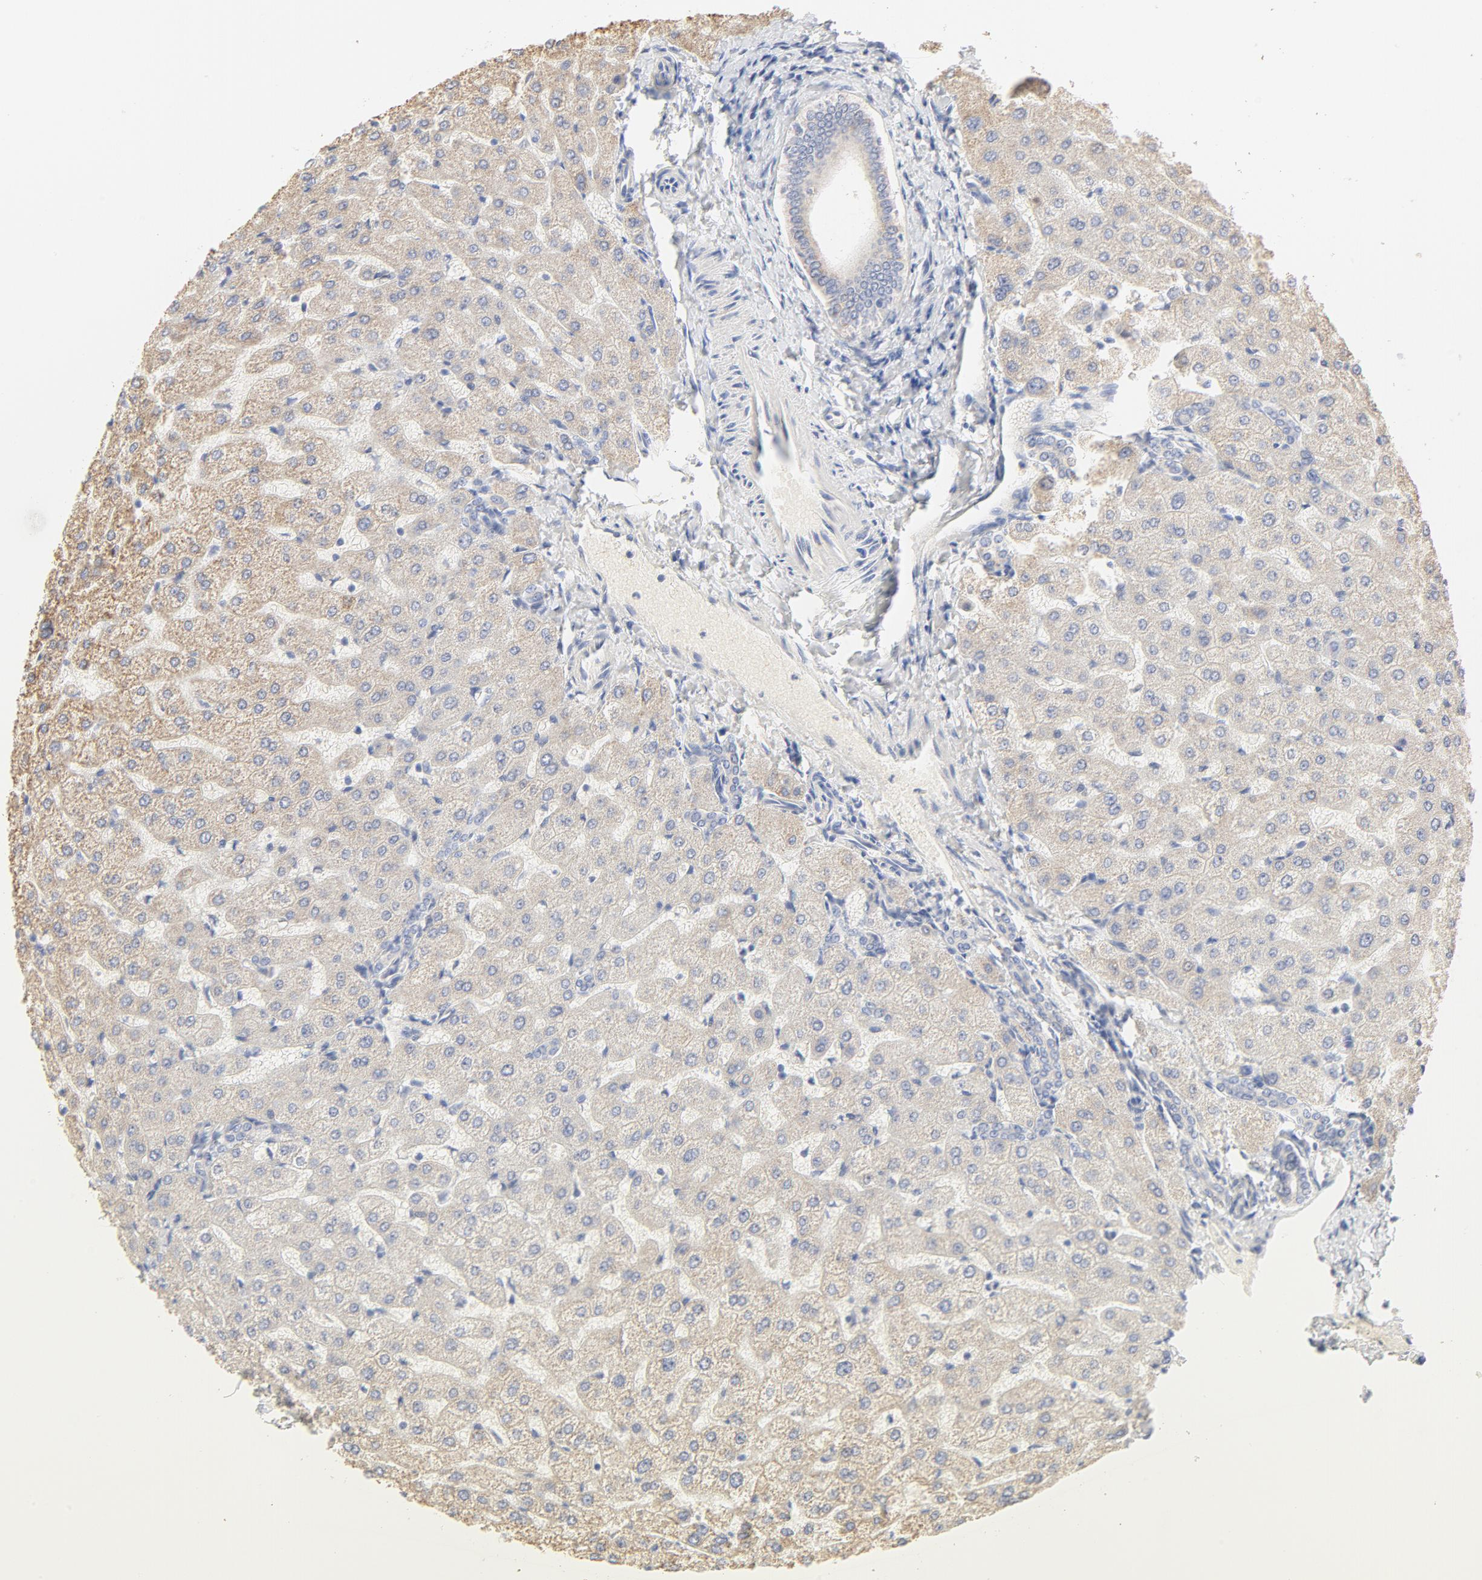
{"staining": {"intensity": "negative", "quantity": "none", "location": "none"}, "tissue": "liver", "cell_type": "Cholangiocytes", "image_type": "normal", "snomed": [{"axis": "morphology", "description": "Normal tissue, NOS"}, {"axis": "morphology", "description": "Fibrosis, NOS"}, {"axis": "topography", "description": "Liver"}], "caption": "DAB (3,3'-diaminobenzidine) immunohistochemical staining of unremarkable liver reveals no significant staining in cholangiocytes.", "gene": "FCGBP", "patient": {"sex": "female", "age": 29}}